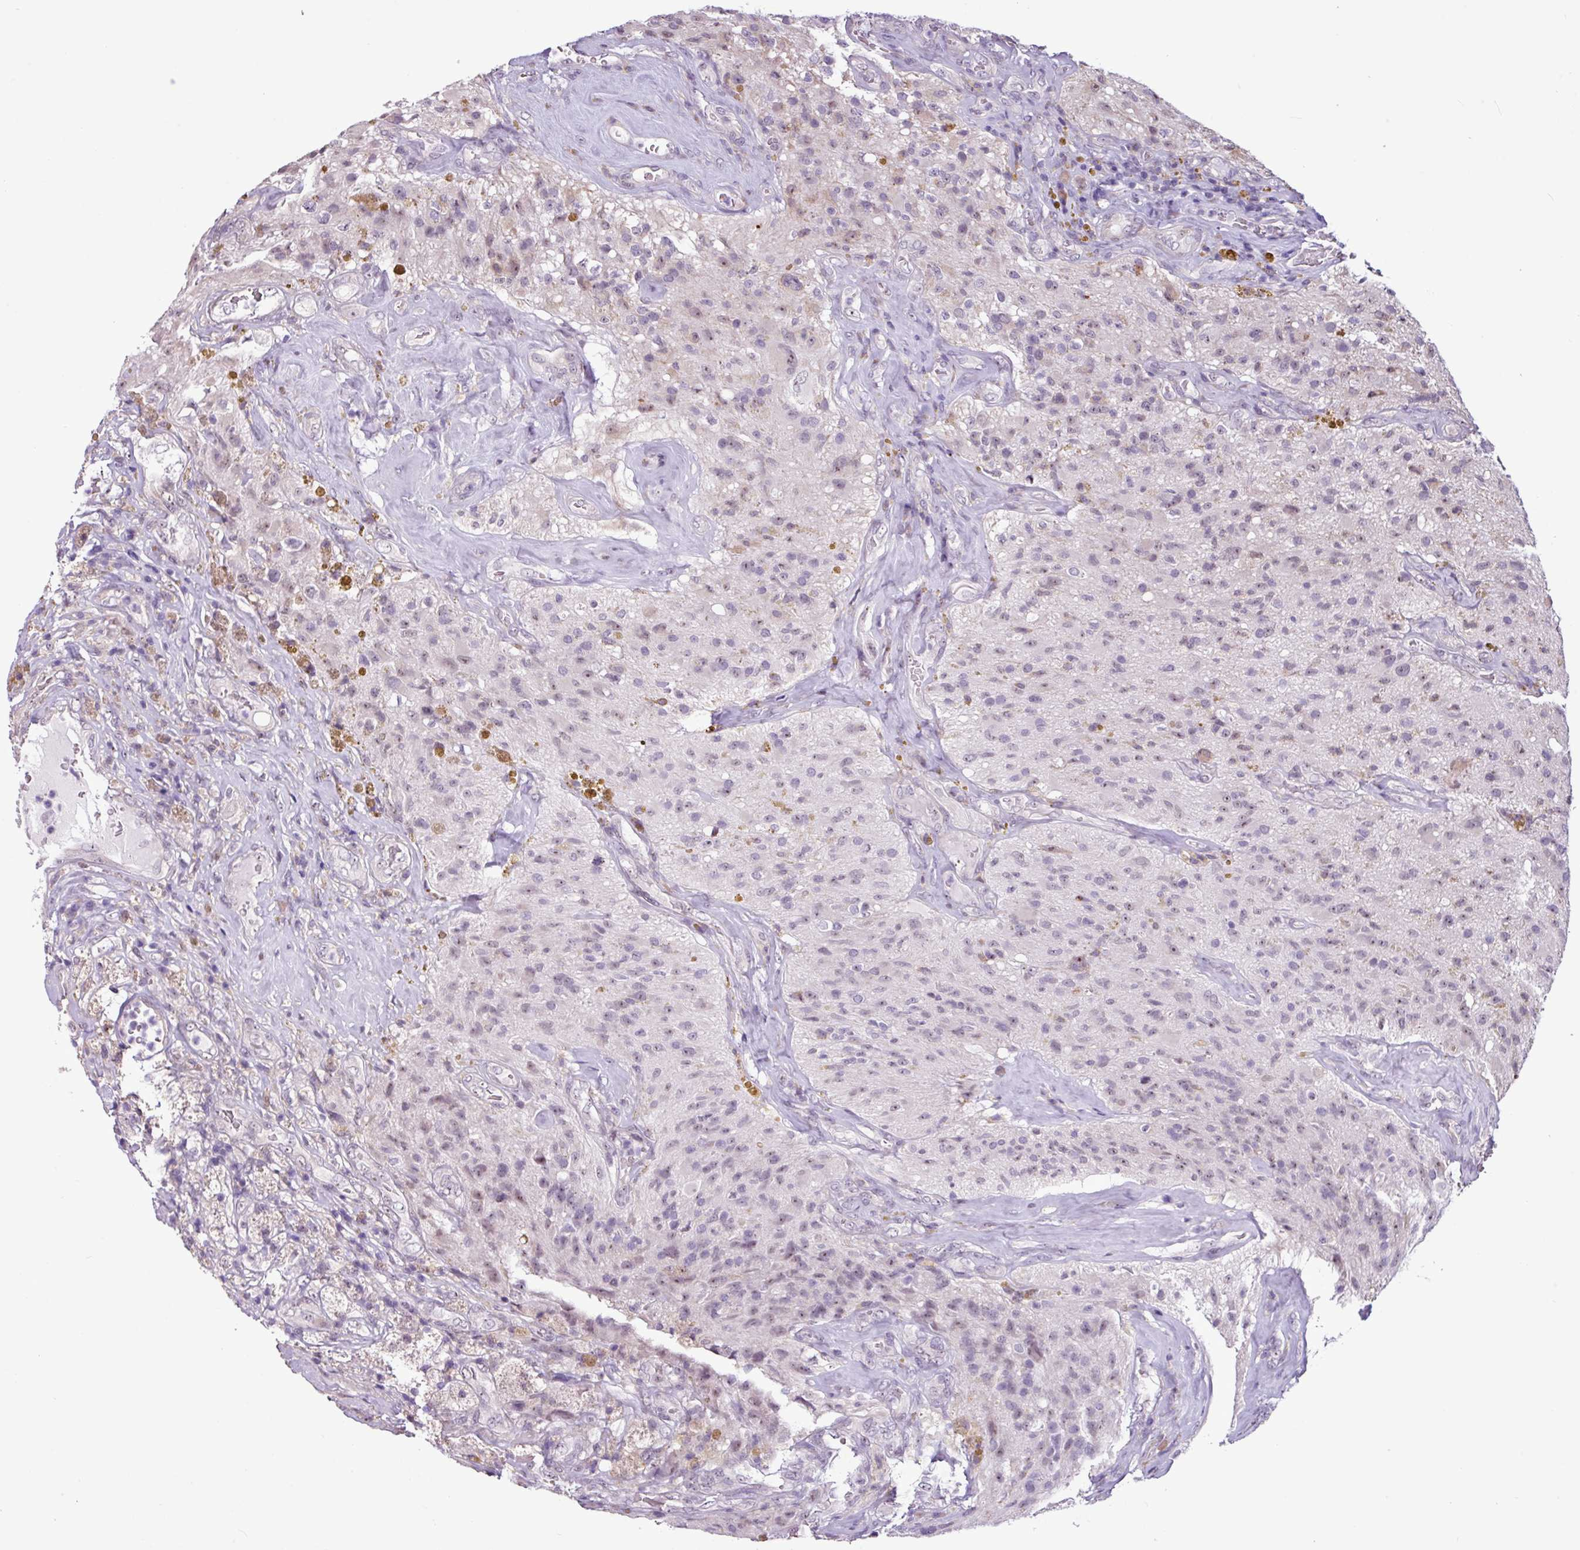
{"staining": {"intensity": "weak", "quantity": "<25%", "location": "nuclear"}, "tissue": "glioma", "cell_type": "Tumor cells", "image_type": "cancer", "snomed": [{"axis": "morphology", "description": "Glioma, malignant, High grade"}, {"axis": "topography", "description": "Brain"}], "caption": "Immunohistochemical staining of human glioma exhibits no significant expression in tumor cells.", "gene": "UTP18", "patient": {"sex": "male", "age": 69}}